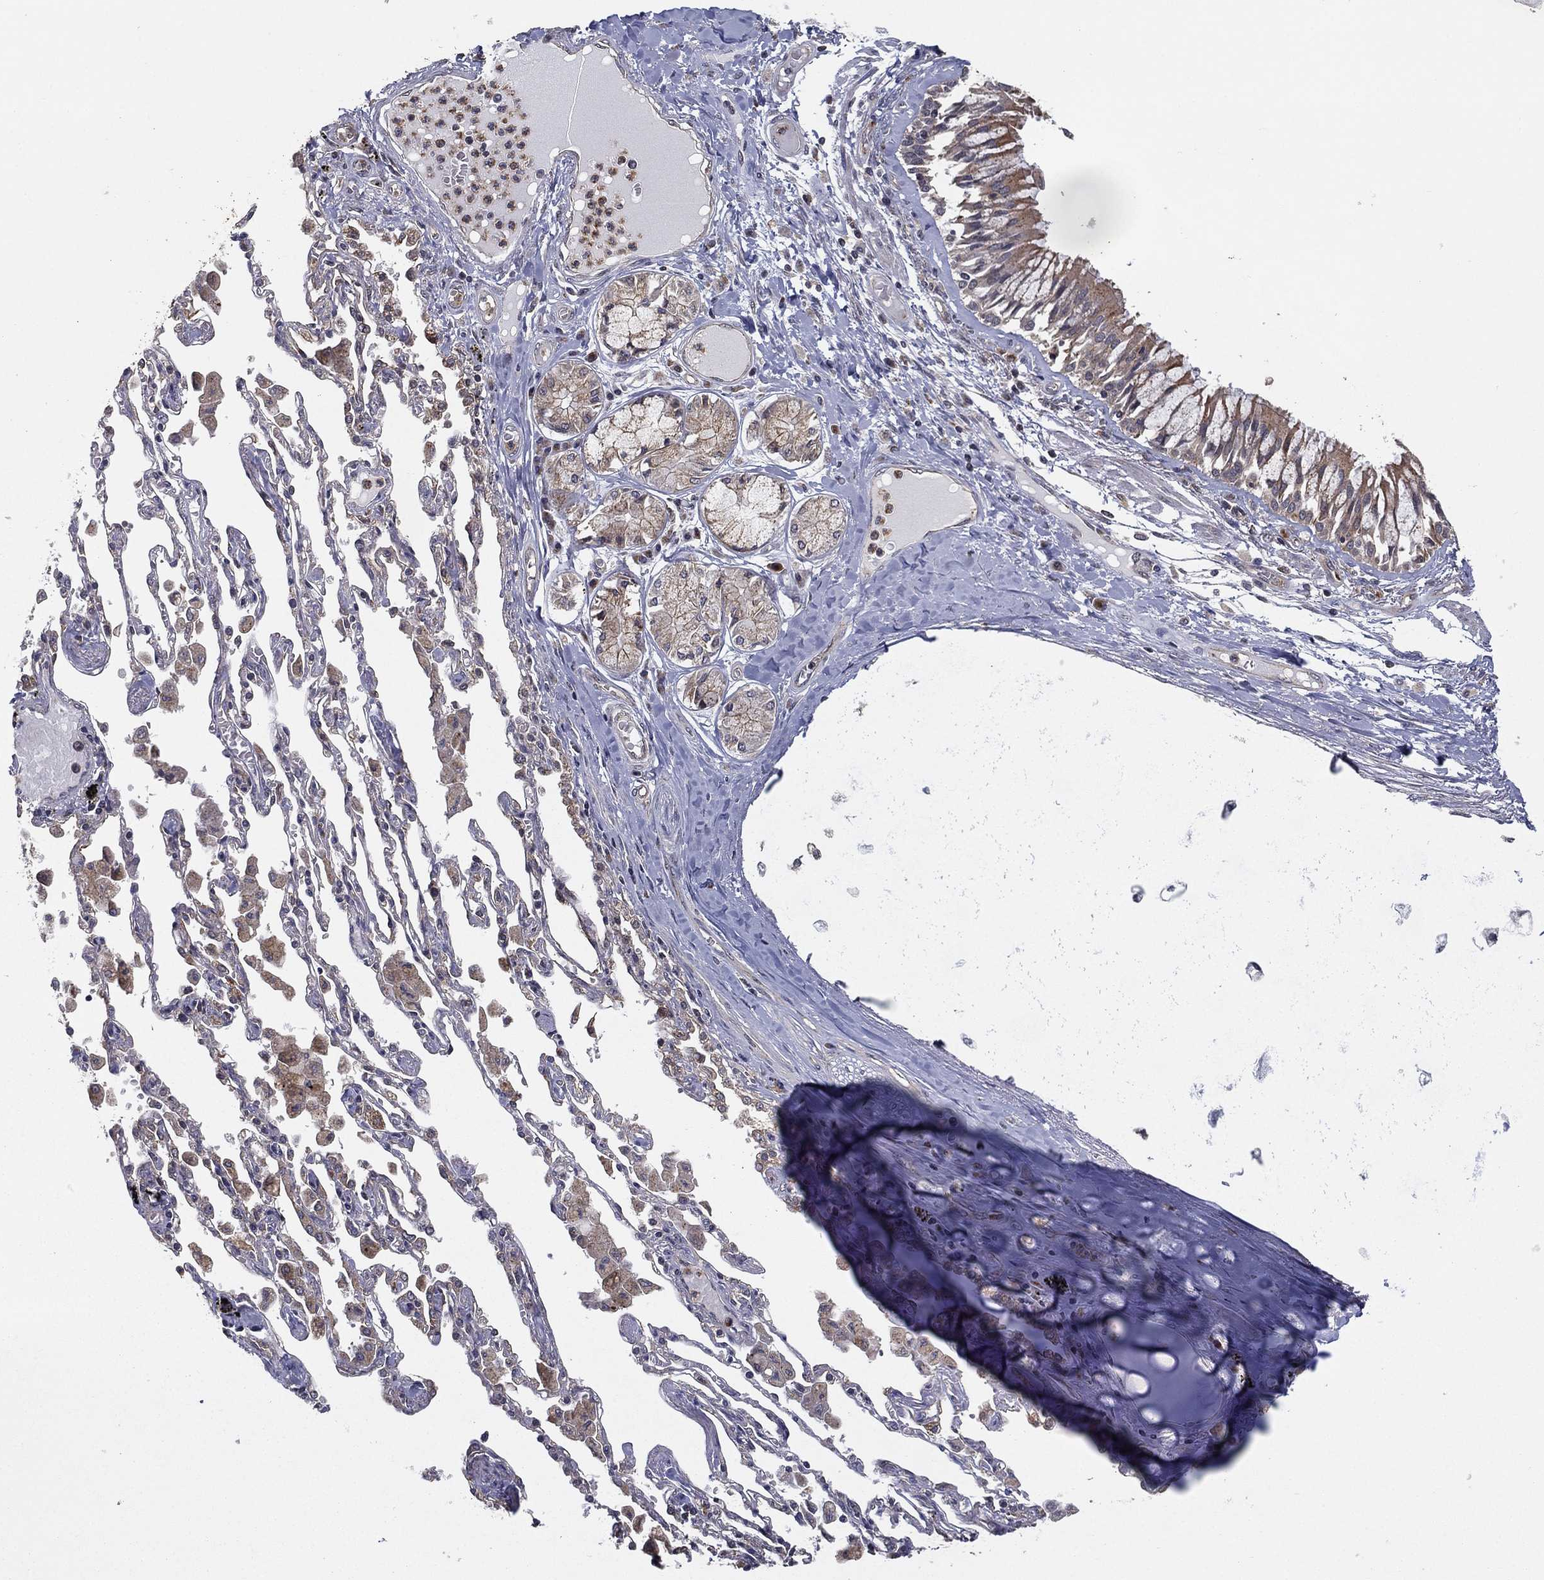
{"staining": {"intensity": "strong", "quantity": "<25%", "location": "cytoplasmic/membranous"}, "tissue": "bronchus", "cell_type": "Respiratory epithelial cells", "image_type": "normal", "snomed": [{"axis": "morphology", "description": "Normal tissue, NOS"}, {"axis": "morphology", "description": "Squamous cell carcinoma, NOS"}, {"axis": "topography", "description": "Cartilage tissue"}, {"axis": "topography", "description": "Bronchus"}, {"axis": "topography", "description": "Lung"}], "caption": "This is a micrograph of immunohistochemistry staining of normal bronchus, which shows strong positivity in the cytoplasmic/membranous of respiratory epithelial cells.", "gene": "UACA", "patient": {"sex": "female", "age": 49}}